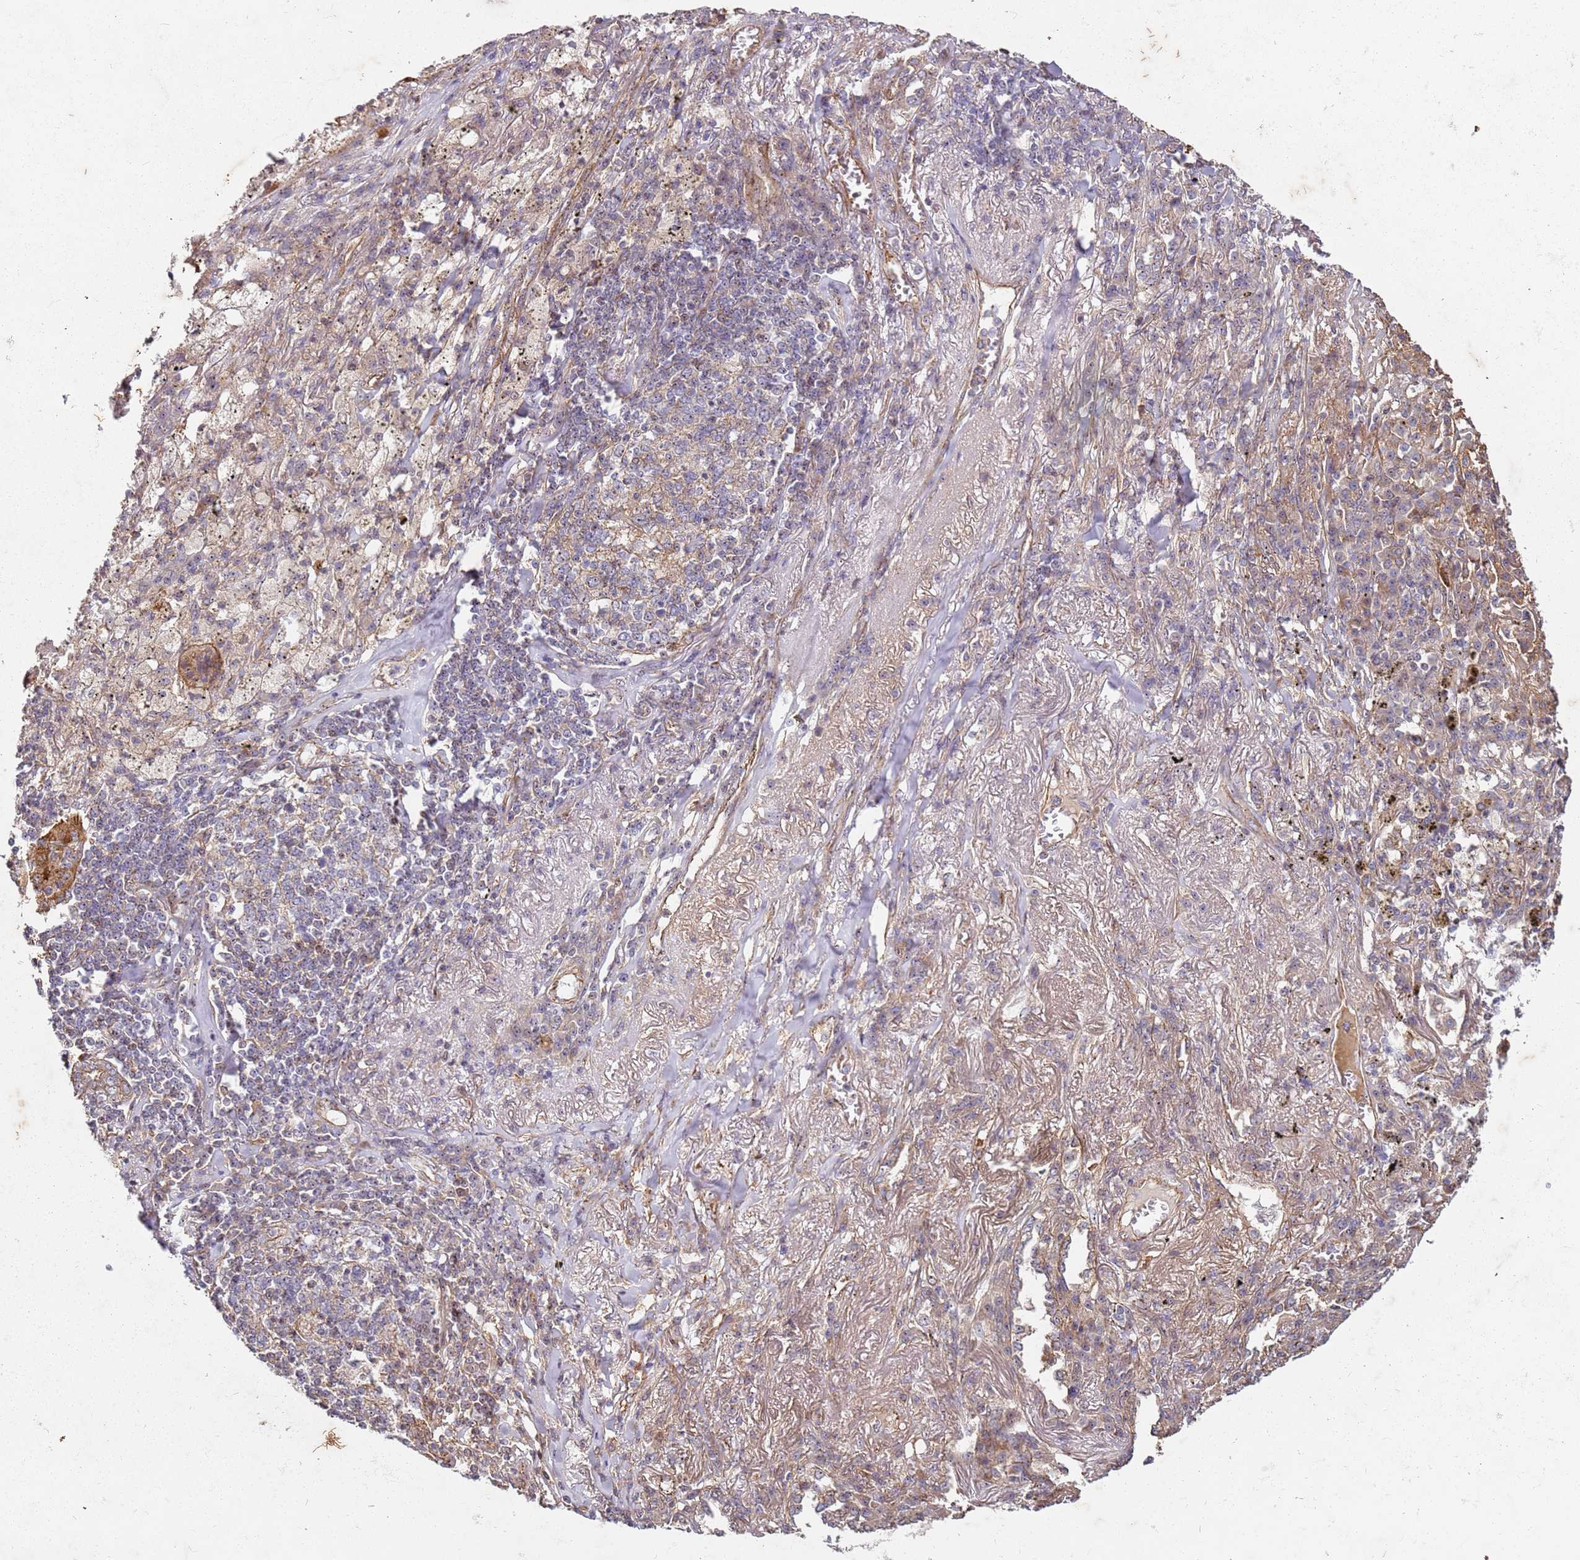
{"staining": {"intensity": "weak", "quantity": "25%-75%", "location": "cytoplasmic/membranous"}, "tissue": "lung cancer", "cell_type": "Tumor cells", "image_type": "cancer", "snomed": [{"axis": "morphology", "description": "Squamous cell carcinoma, NOS"}, {"axis": "topography", "description": "Lung"}], "caption": "Brown immunohistochemical staining in human lung cancer reveals weak cytoplasmic/membranous positivity in approximately 25%-75% of tumor cells.", "gene": "C2CD4B", "patient": {"sex": "female", "age": 63}}